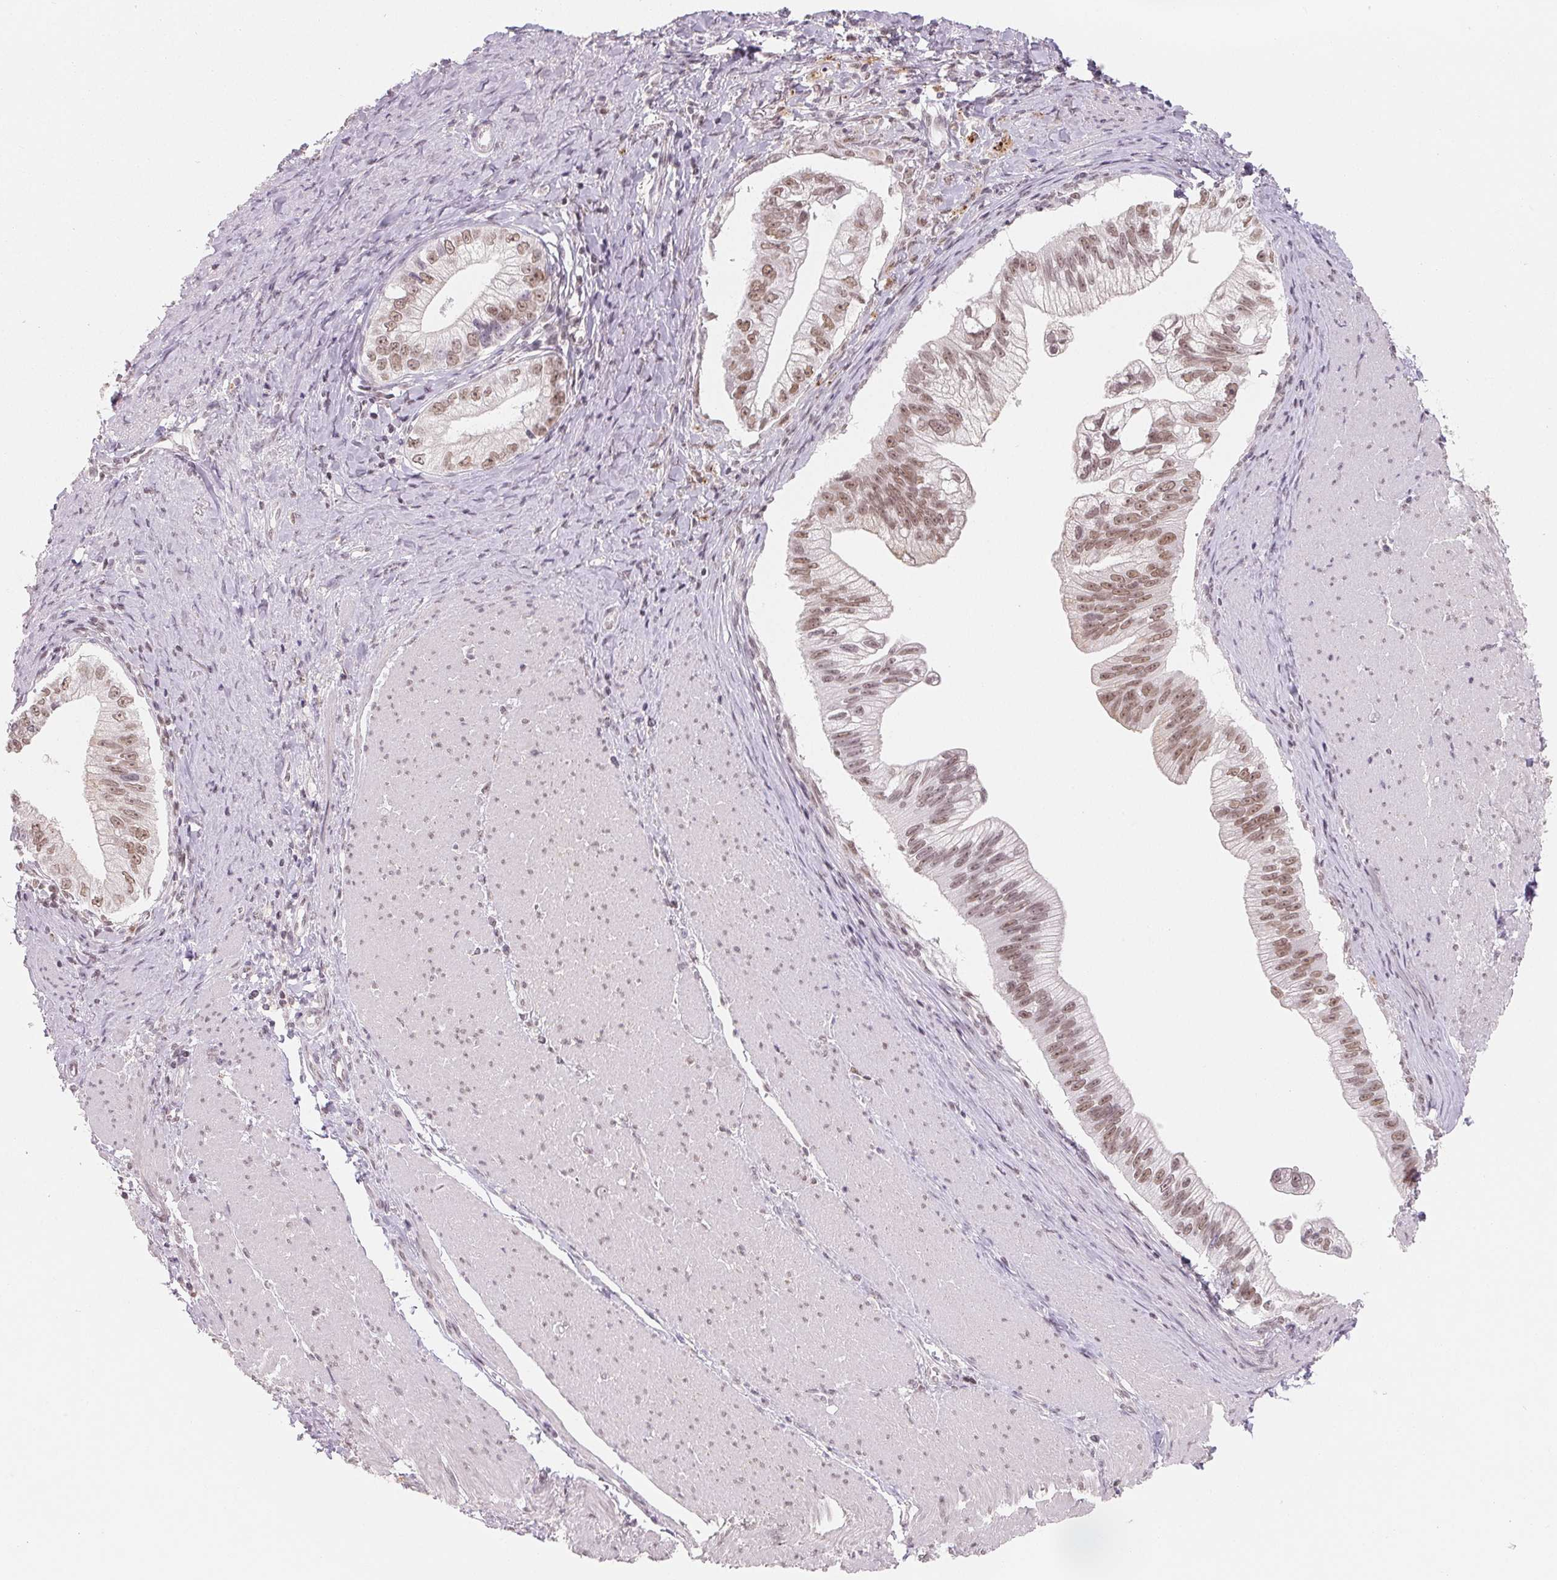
{"staining": {"intensity": "moderate", "quantity": ">75%", "location": "nuclear"}, "tissue": "pancreatic cancer", "cell_type": "Tumor cells", "image_type": "cancer", "snomed": [{"axis": "morphology", "description": "Adenocarcinoma, NOS"}, {"axis": "topography", "description": "Pancreas"}], "caption": "Immunohistochemical staining of pancreatic cancer shows moderate nuclear protein staining in approximately >75% of tumor cells. (DAB IHC with brightfield microscopy, high magnification).", "gene": "NXF3", "patient": {"sex": "male", "age": 70}}